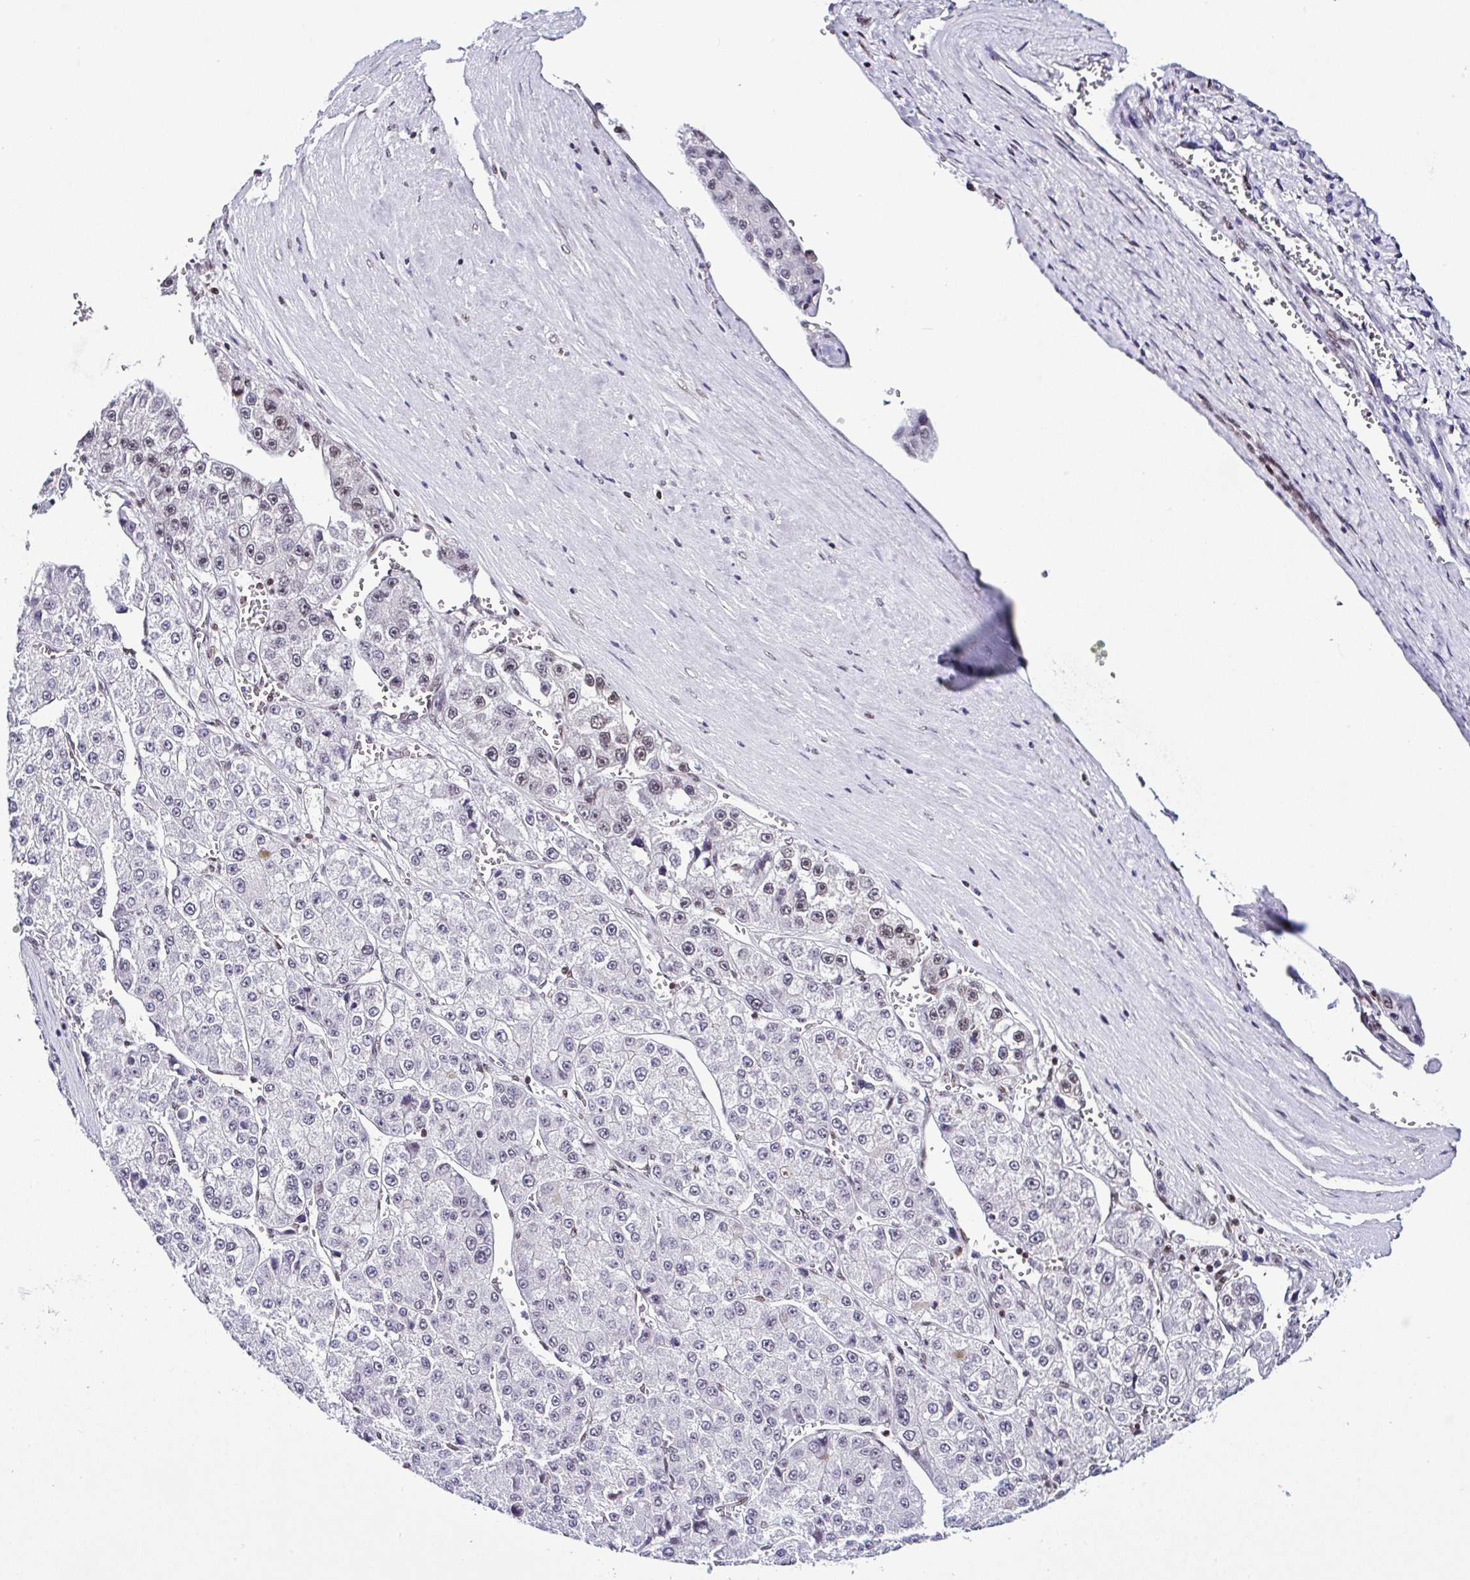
{"staining": {"intensity": "weak", "quantity": "<25%", "location": "nuclear"}, "tissue": "liver cancer", "cell_type": "Tumor cells", "image_type": "cancer", "snomed": [{"axis": "morphology", "description": "Carcinoma, Hepatocellular, NOS"}, {"axis": "topography", "description": "Liver"}], "caption": "Tumor cells are negative for brown protein staining in hepatocellular carcinoma (liver).", "gene": "DR1", "patient": {"sex": "female", "age": 73}}